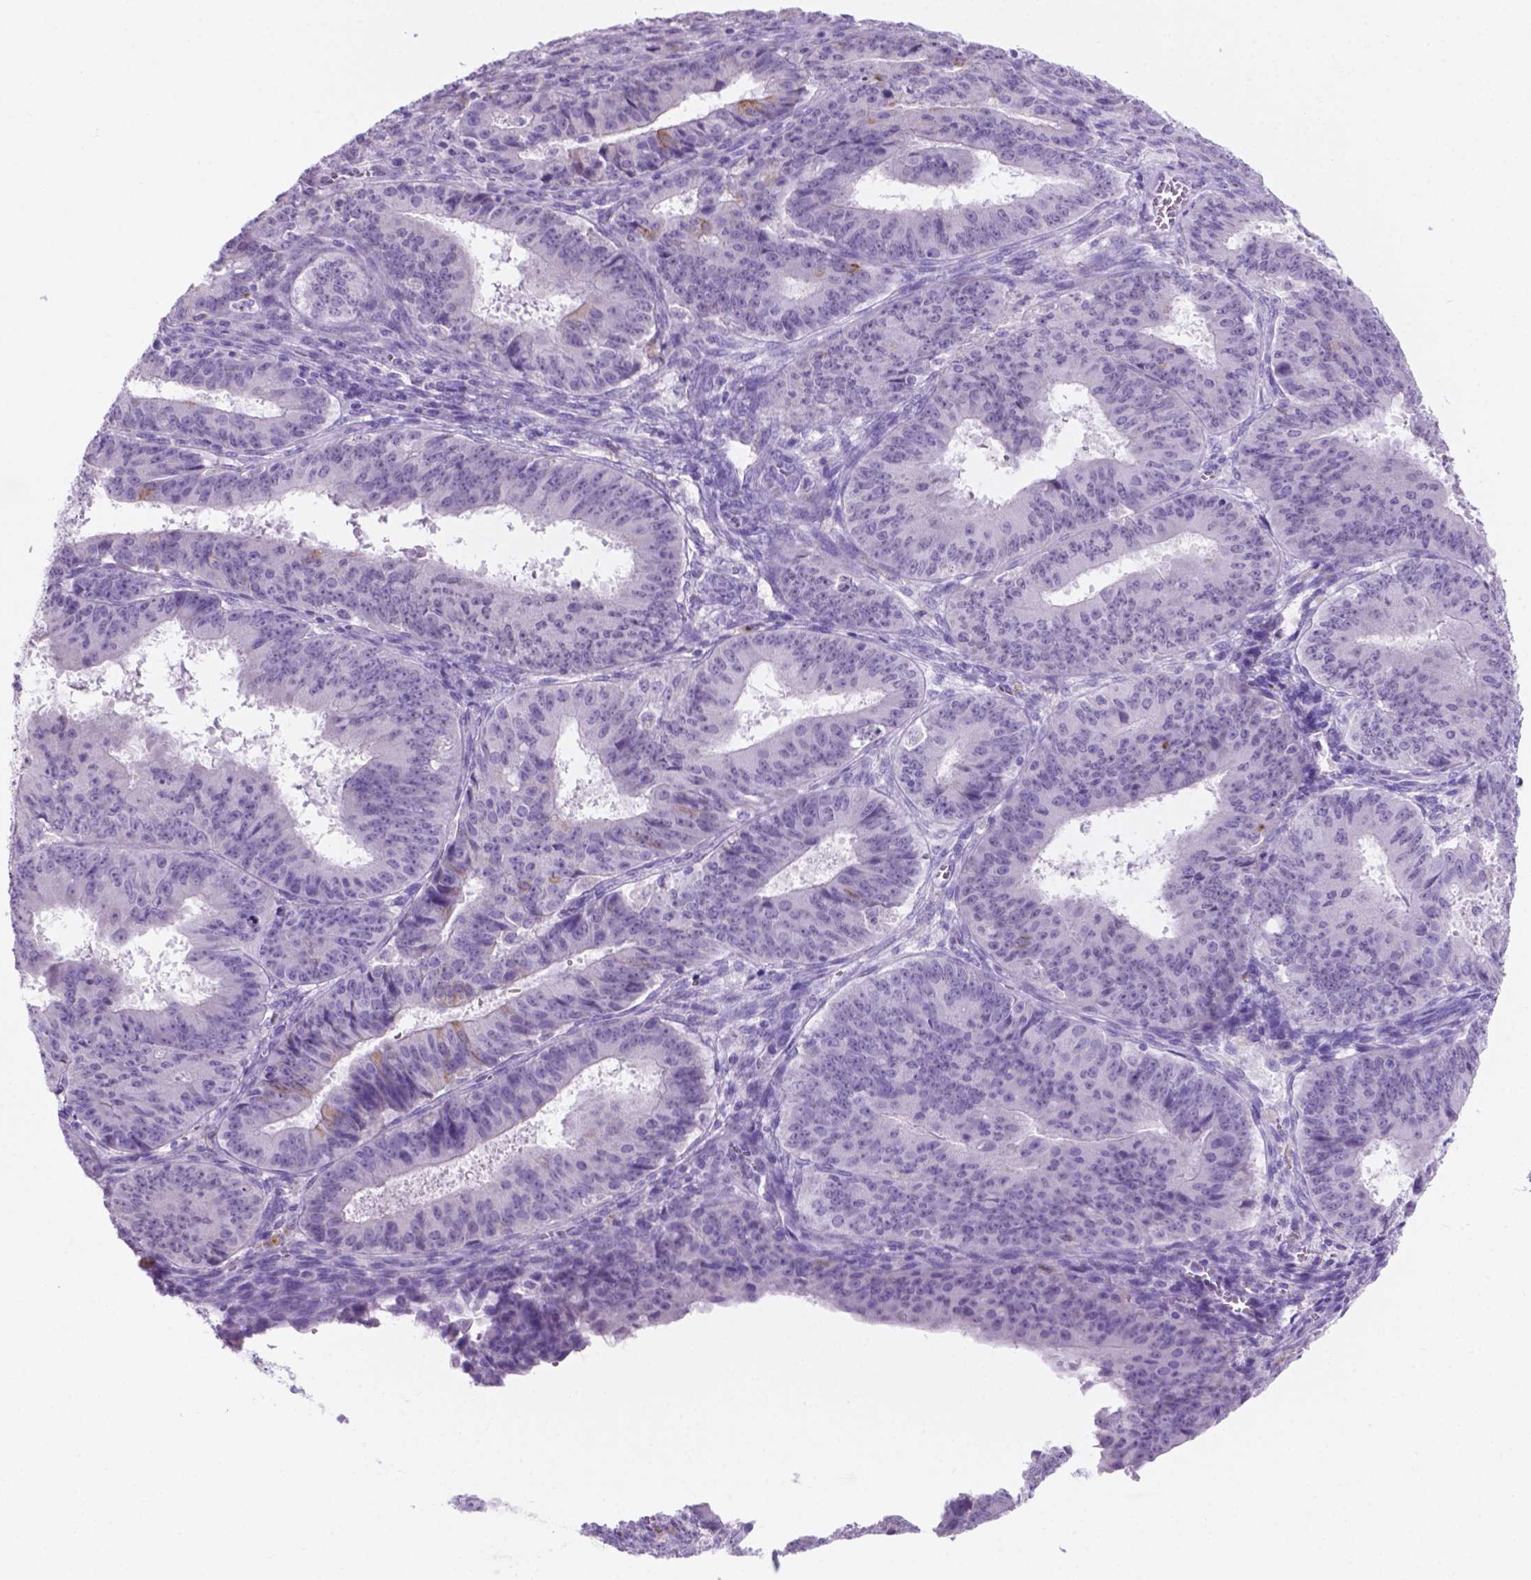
{"staining": {"intensity": "negative", "quantity": "none", "location": "none"}, "tissue": "ovarian cancer", "cell_type": "Tumor cells", "image_type": "cancer", "snomed": [{"axis": "morphology", "description": "Carcinoma, endometroid"}, {"axis": "topography", "description": "Ovary"}], "caption": "An immunohistochemistry (IHC) histopathology image of ovarian endometroid carcinoma is shown. There is no staining in tumor cells of ovarian endometroid carcinoma.", "gene": "GRIN2B", "patient": {"sex": "female", "age": 42}}